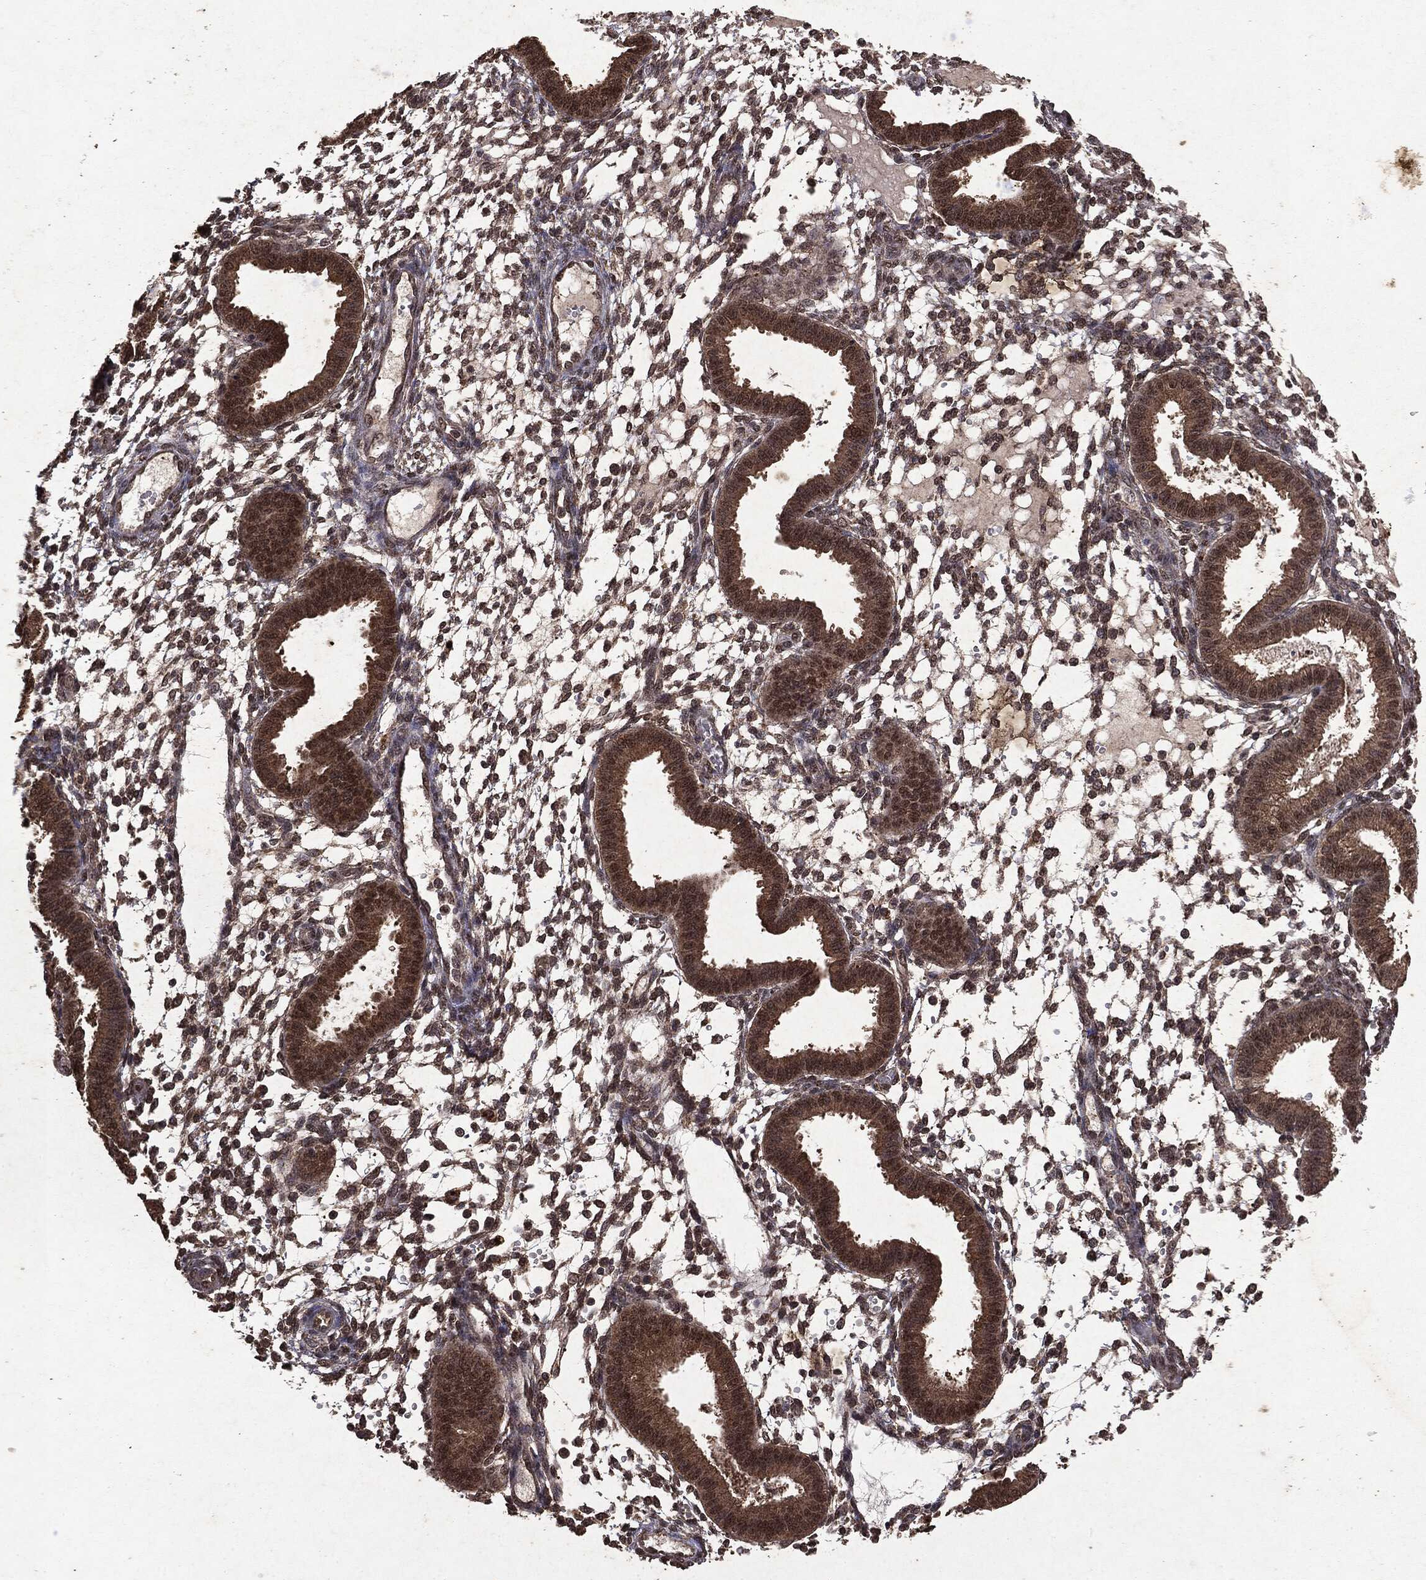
{"staining": {"intensity": "moderate", "quantity": ">75%", "location": "nuclear"}, "tissue": "endometrium", "cell_type": "Cells in endometrial stroma", "image_type": "normal", "snomed": [{"axis": "morphology", "description": "Normal tissue, NOS"}, {"axis": "topography", "description": "Endometrium"}], "caption": "Approximately >75% of cells in endometrial stroma in normal endometrium display moderate nuclear protein positivity as visualized by brown immunohistochemical staining.", "gene": "PEBP1", "patient": {"sex": "female", "age": 43}}